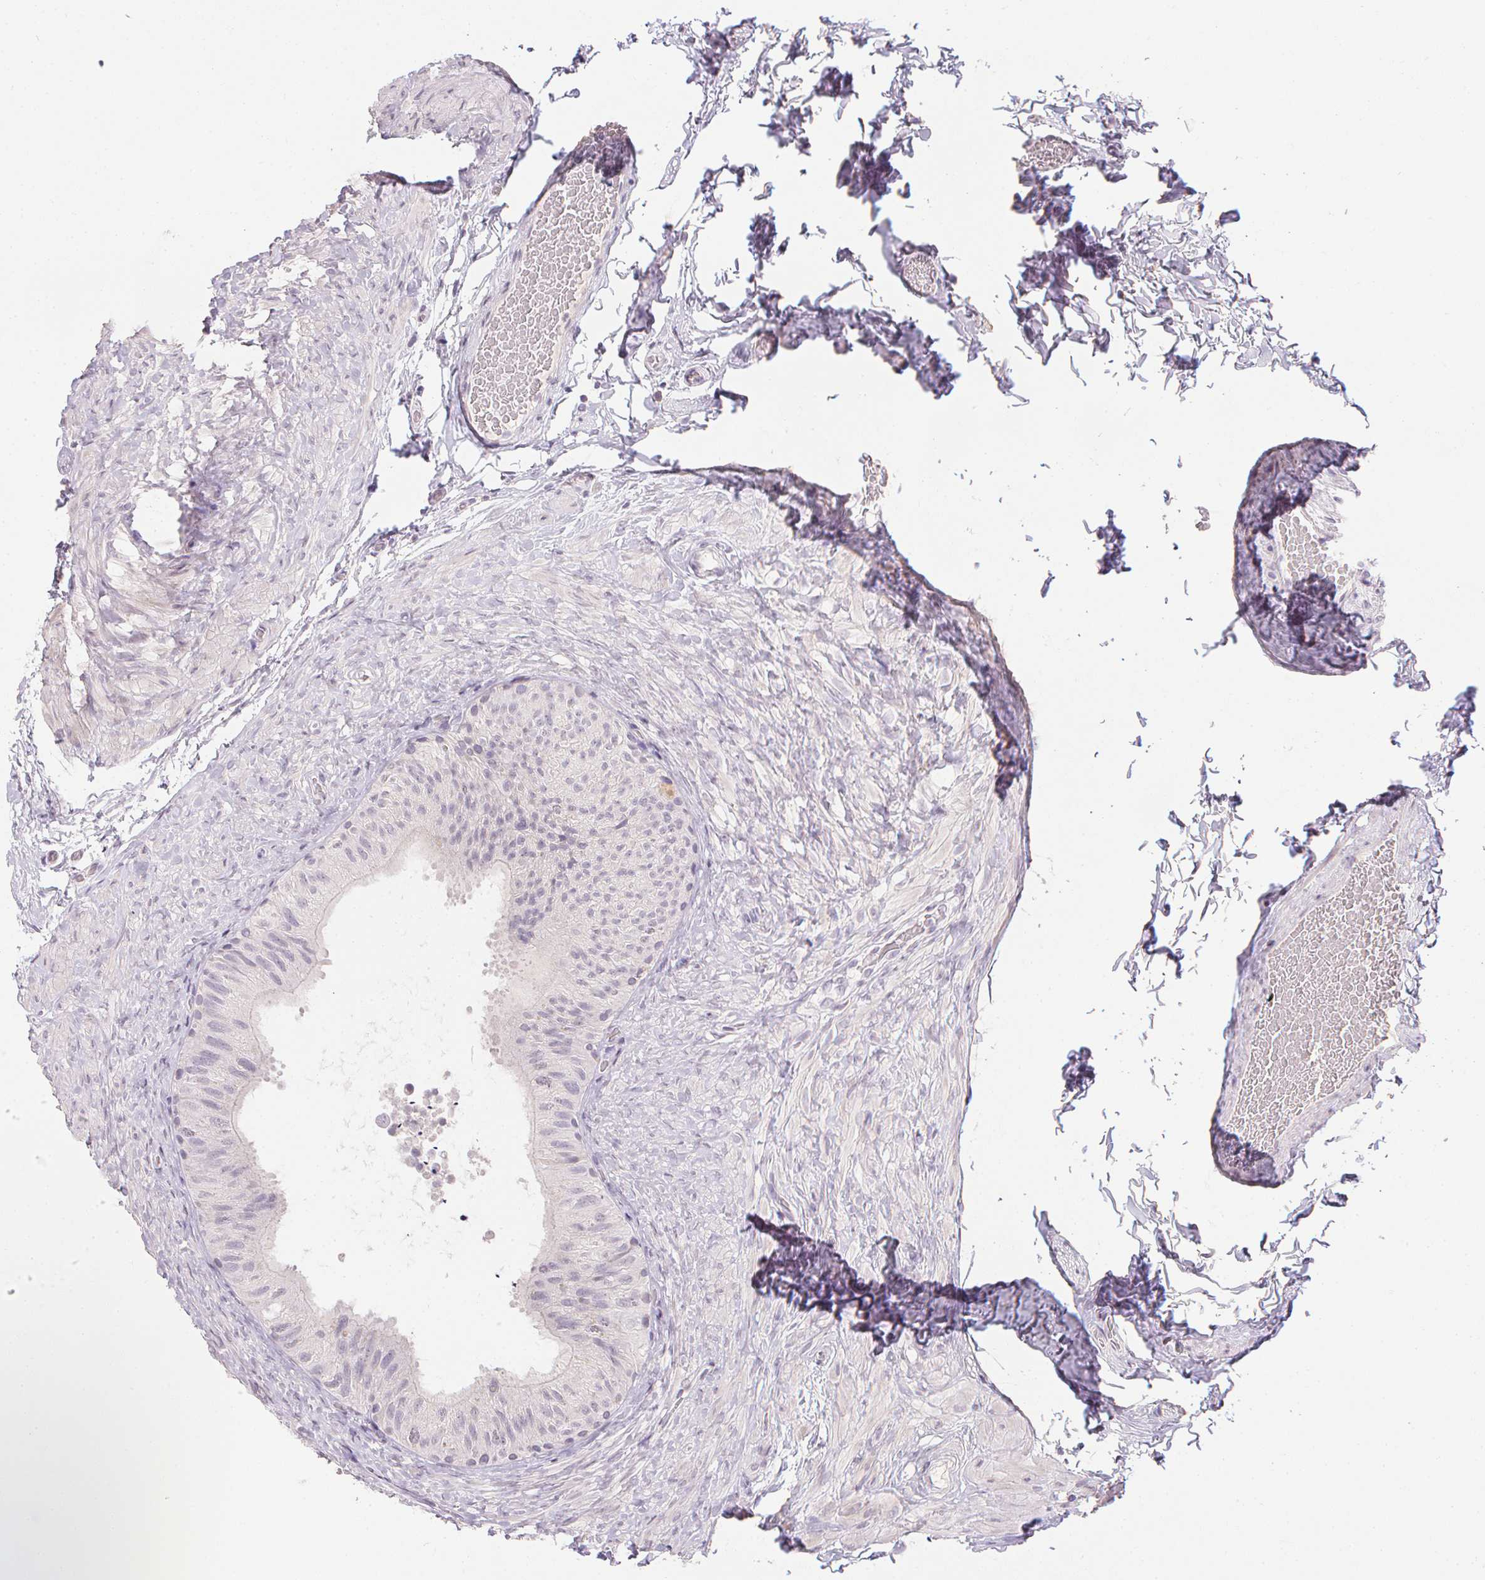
{"staining": {"intensity": "negative", "quantity": "none", "location": "none"}, "tissue": "epididymis", "cell_type": "Glandular cells", "image_type": "normal", "snomed": [{"axis": "morphology", "description": "Normal tissue, NOS"}, {"axis": "topography", "description": "Epididymis, spermatic cord, NOS"}, {"axis": "topography", "description": "Epididymis"}], "caption": "Human epididymis stained for a protein using immunohistochemistry exhibits no positivity in glandular cells.", "gene": "PPY", "patient": {"sex": "male", "age": 31}}